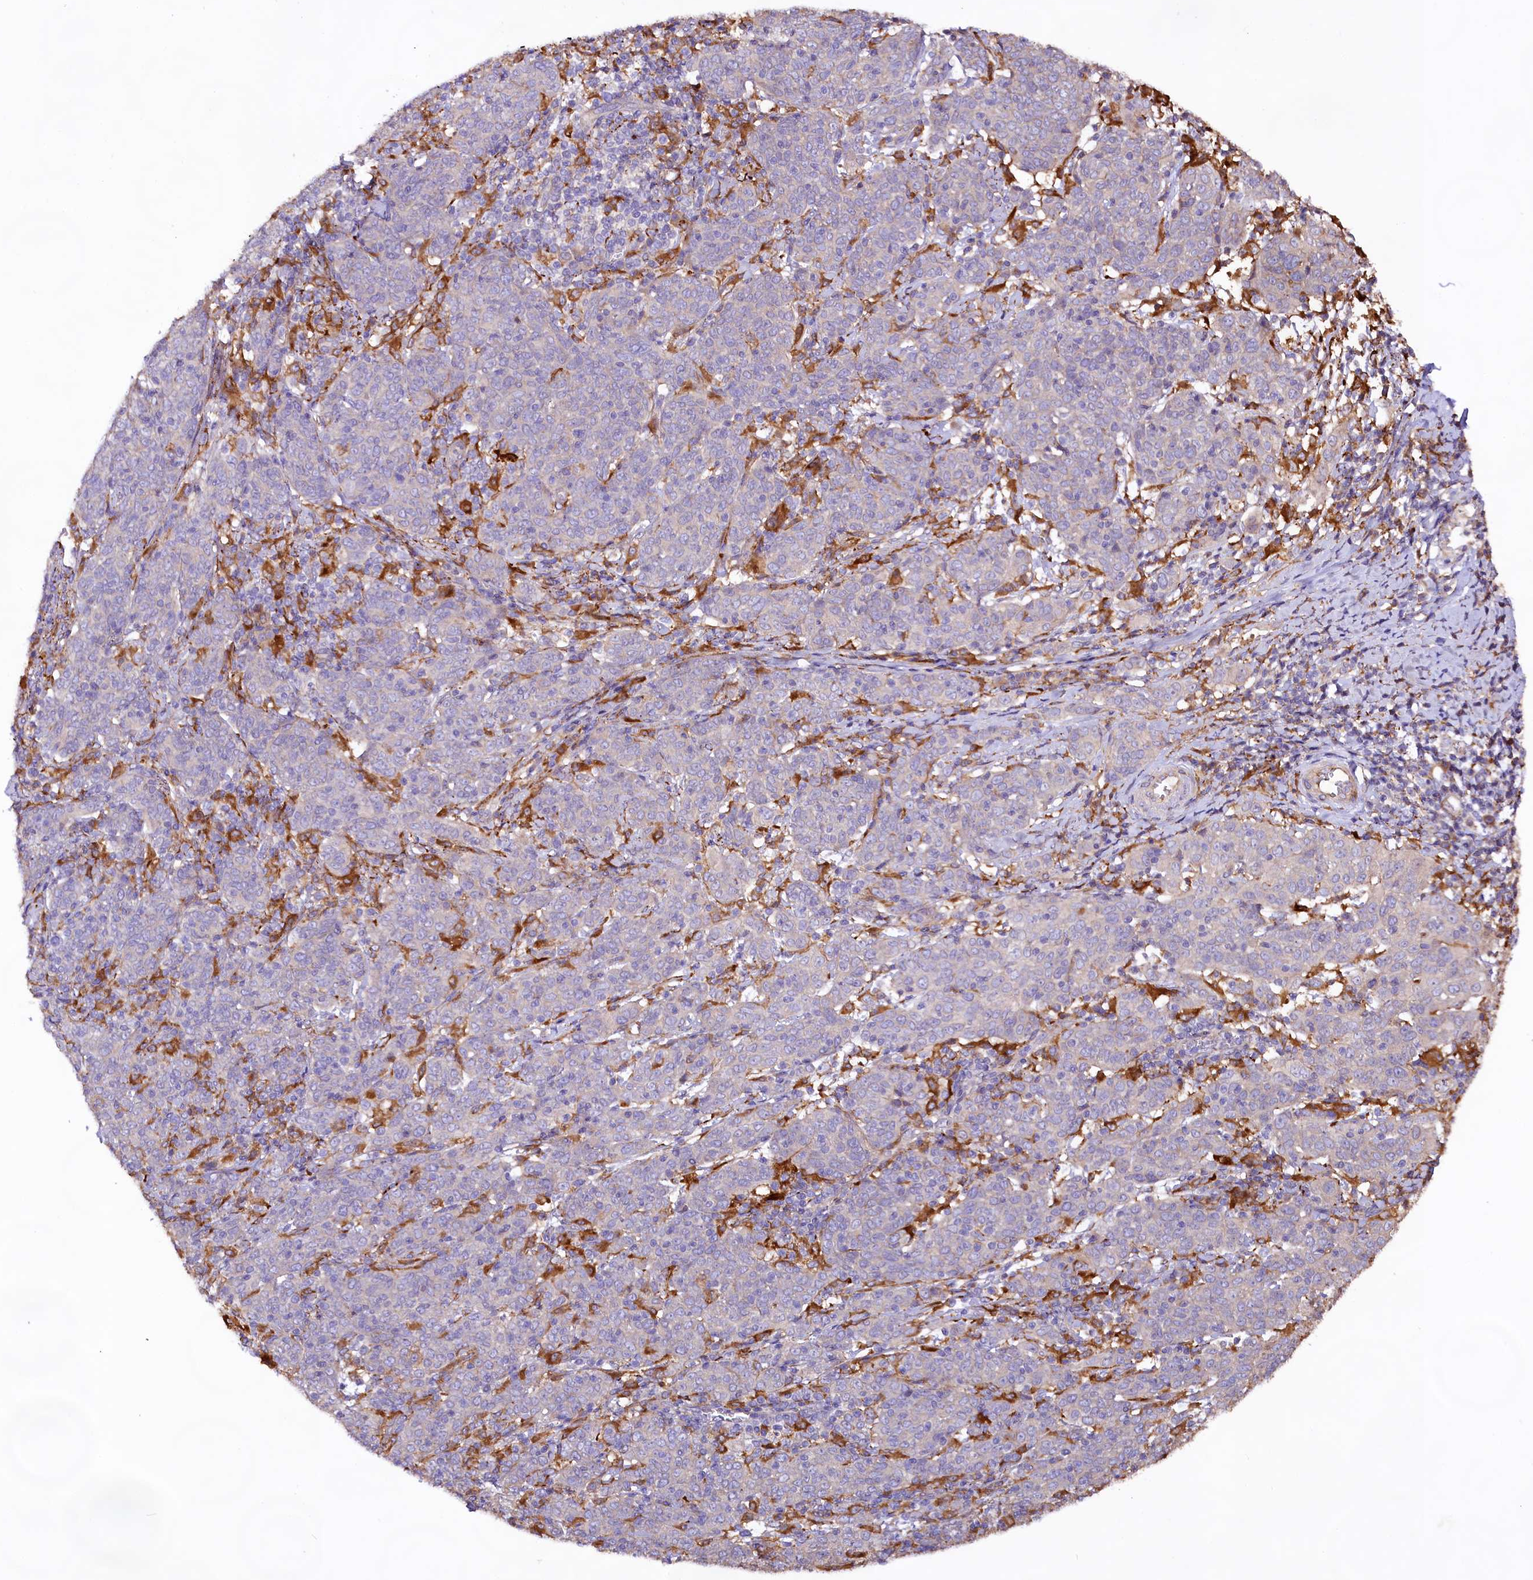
{"staining": {"intensity": "negative", "quantity": "none", "location": "none"}, "tissue": "cervical cancer", "cell_type": "Tumor cells", "image_type": "cancer", "snomed": [{"axis": "morphology", "description": "Squamous cell carcinoma, NOS"}, {"axis": "topography", "description": "Cervix"}], "caption": "This is a micrograph of immunohistochemistry (IHC) staining of cervical cancer, which shows no staining in tumor cells.", "gene": "DMXL2", "patient": {"sex": "female", "age": 67}}